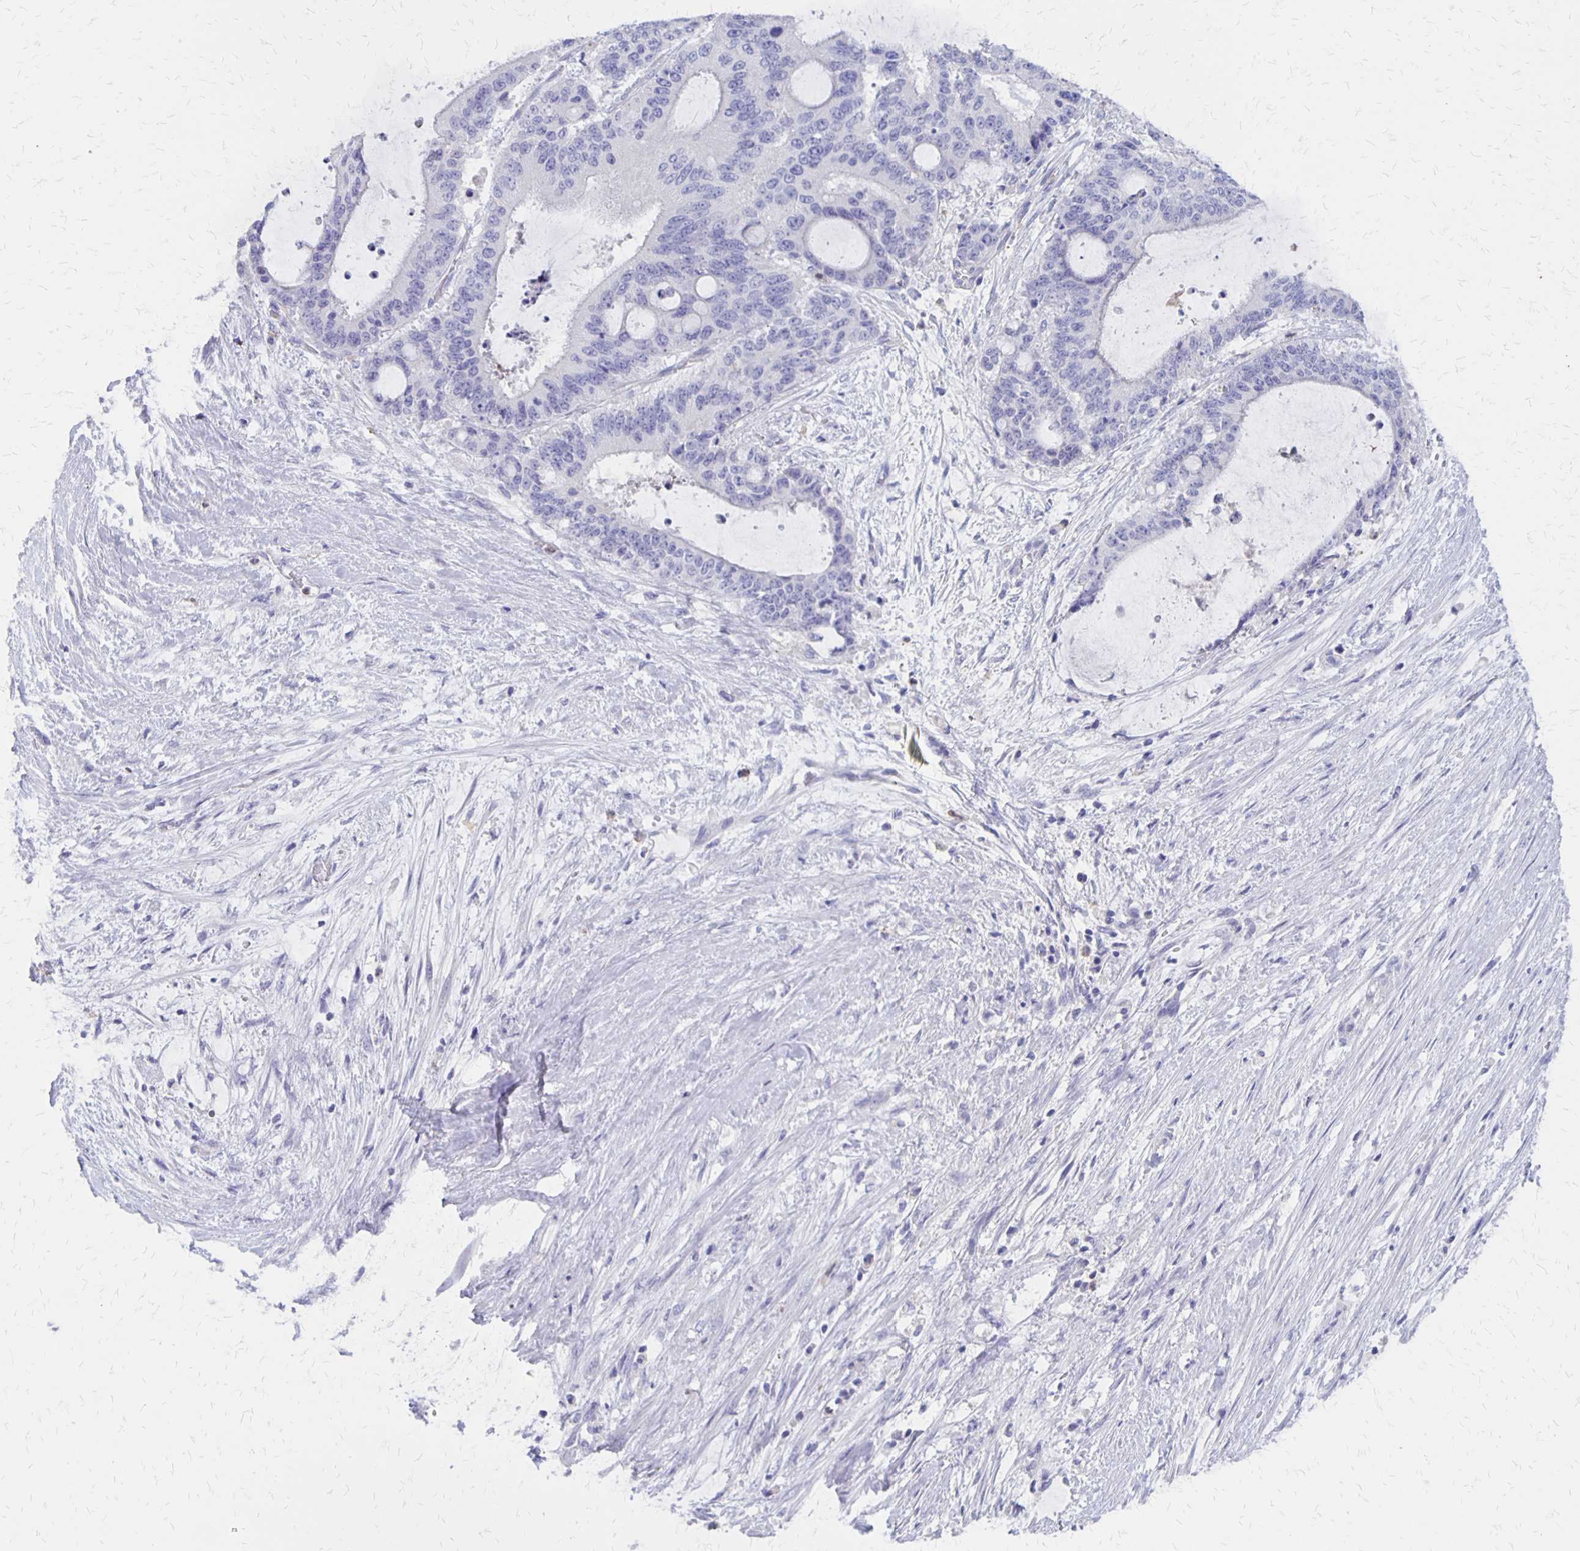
{"staining": {"intensity": "negative", "quantity": "none", "location": "none"}, "tissue": "liver cancer", "cell_type": "Tumor cells", "image_type": "cancer", "snomed": [{"axis": "morphology", "description": "Normal tissue, NOS"}, {"axis": "morphology", "description": "Cholangiocarcinoma"}, {"axis": "topography", "description": "Liver"}, {"axis": "topography", "description": "Peripheral nerve tissue"}], "caption": "DAB (3,3'-diaminobenzidine) immunohistochemical staining of human cholangiocarcinoma (liver) reveals no significant staining in tumor cells. (Immunohistochemistry (ihc), brightfield microscopy, high magnification).", "gene": "SEPTIN5", "patient": {"sex": "female", "age": 73}}